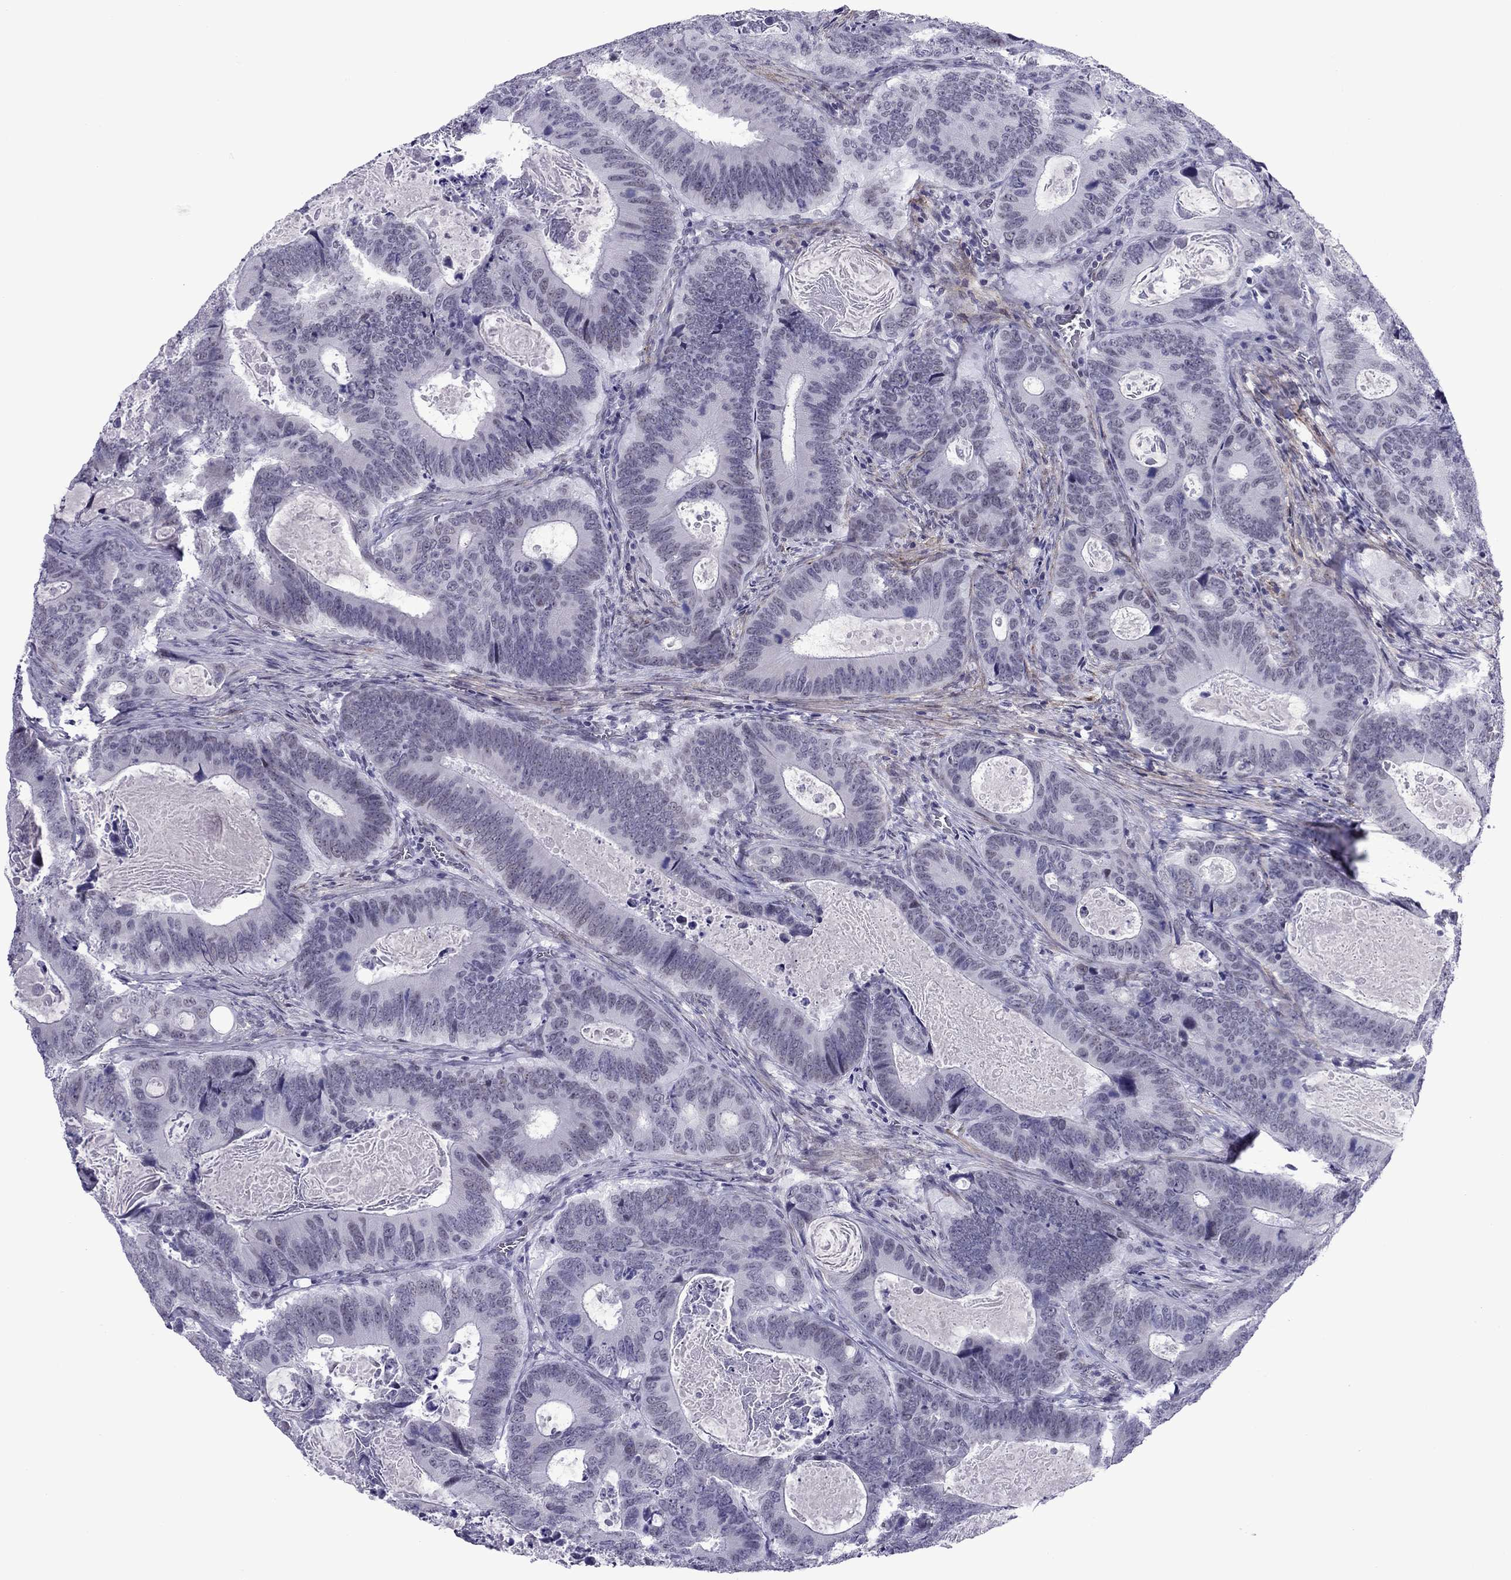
{"staining": {"intensity": "negative", "quantity": "none", "location": "none"}, "tissue": "colorectal cancer", "cell_type": "Tumor cells", "image_type": "cancer", "snomed": [{"axis": "morphology", "description": "Adenocarcinoma, NOS"}, {"axis": "topography", "description": "Colon"}], "caption": "Immunohistochemistry image of human adenocarcinoma (colorectal) stained for a protein (brown), which shows no positivity in tumor cells.", "gene": "ZNF646", "patient": {"sex": "female", "age": 82}}